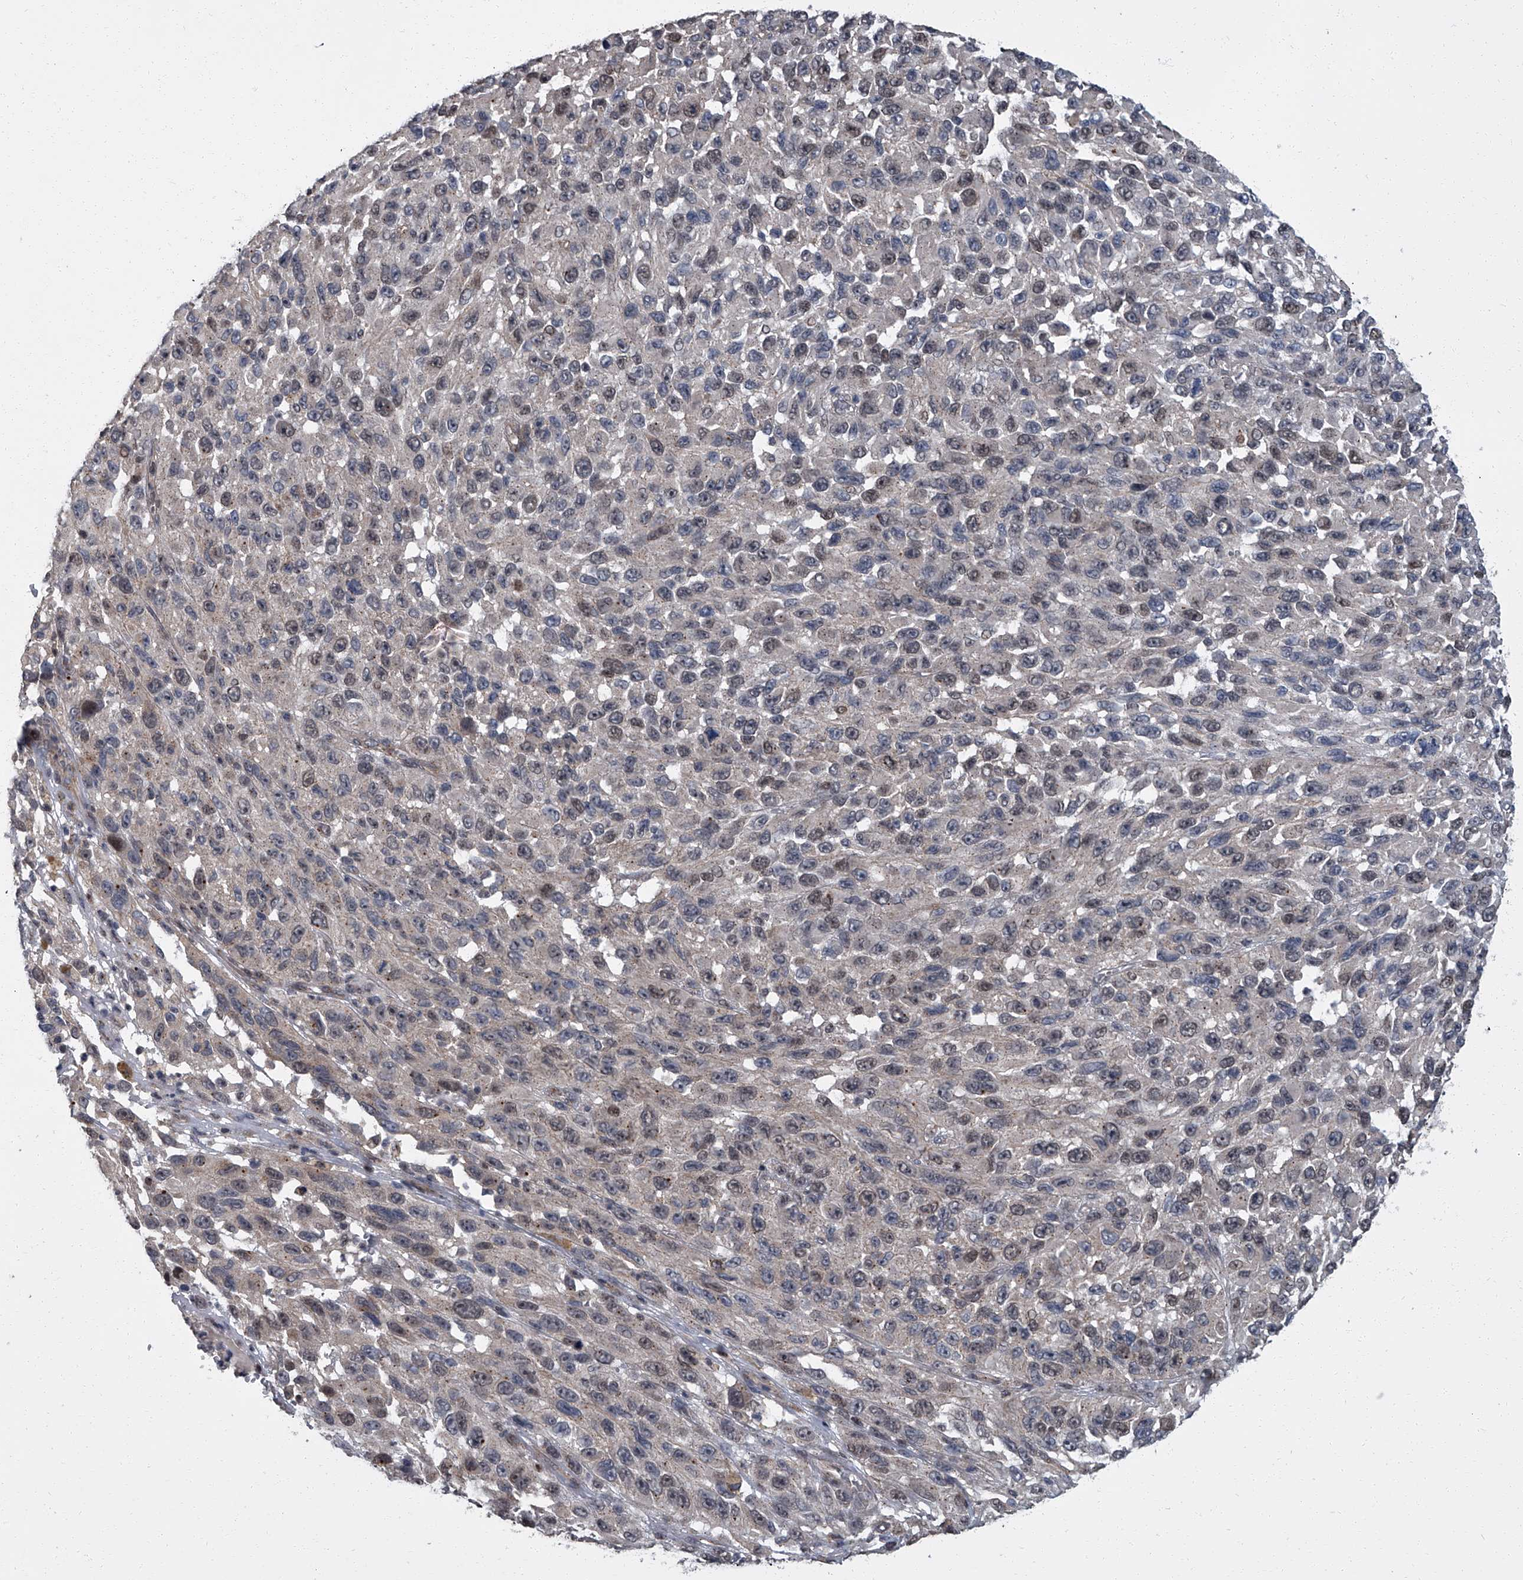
{"staining": {"intensity": "weak", "quantity": "25%-75%", "location": "nuclear"}, "tissue": "melanoma", "cell_type": "Tumor cells", "image_type": "cancer", "snomed": [{"axis": "morphology", "description": "Malignant melanoma, NOS"}, {"axis": "topography", "description": "Skin"}], "caption": "A brown stain labels weak nuclear positivity of a protein in human melanoma tumor cells.", "gene": "ZNF274", "patient": {"sex": "female", "age": 96}}